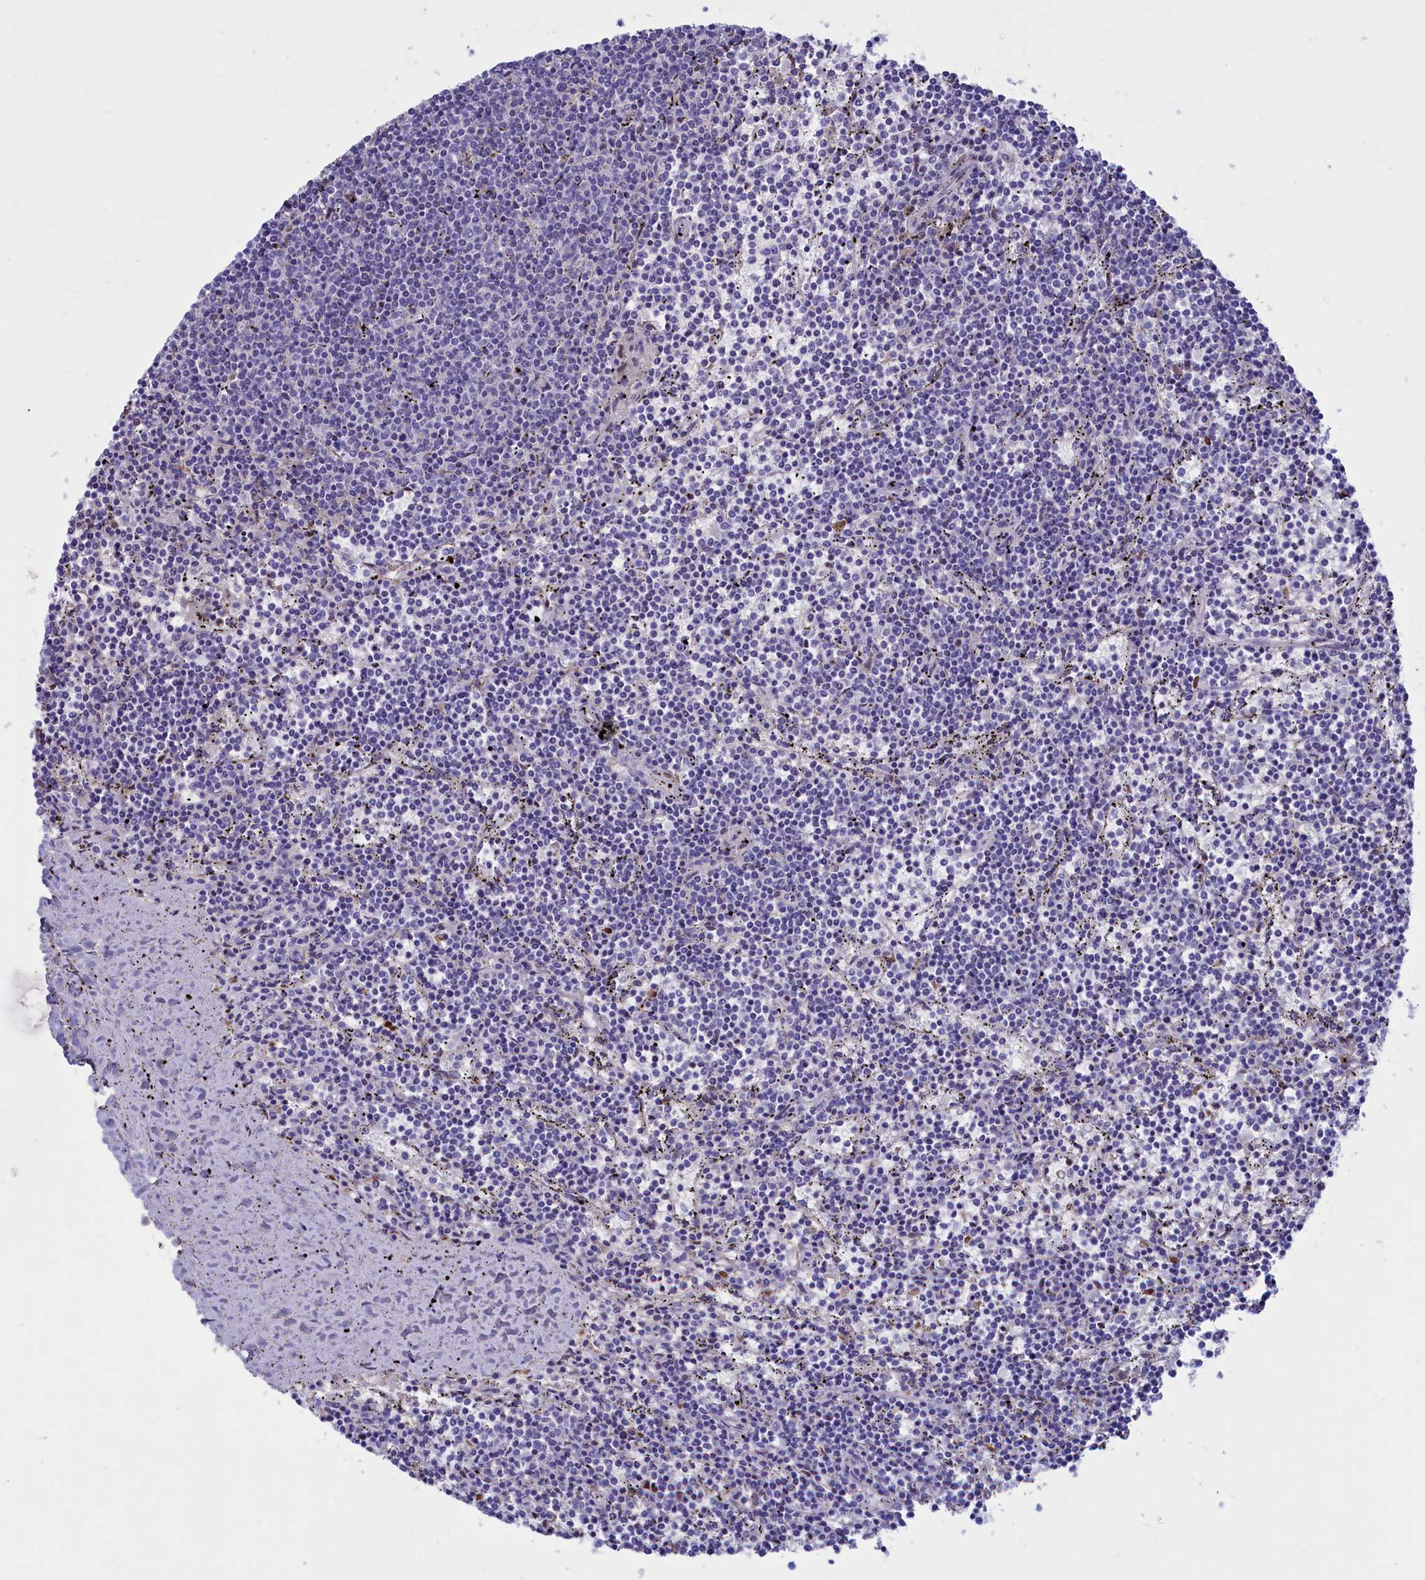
{"staining": {"intensity": "negative", "quantity": "none", "location": "none"}, "tissue": "lymphoma", "cell_type": "Tumor cells", "image_type": "cancer", "snomed": [{"axis": "morphology", "description": "Malignant lymphoma, non-Hodgkin's type, Low grade"}, {"axis": "topography", "description": "Spleen"}], "caption": "Tumor cells are negative for protein expression in human malignant lymphoma, non-Hodgkin's type (low-grade). The staining is performed using DAB brown chromogen with nuclei counter-stained in using hematoxylin.", "gene": "GAPDHS", "patient": {"sex": "female", "age": 50}}